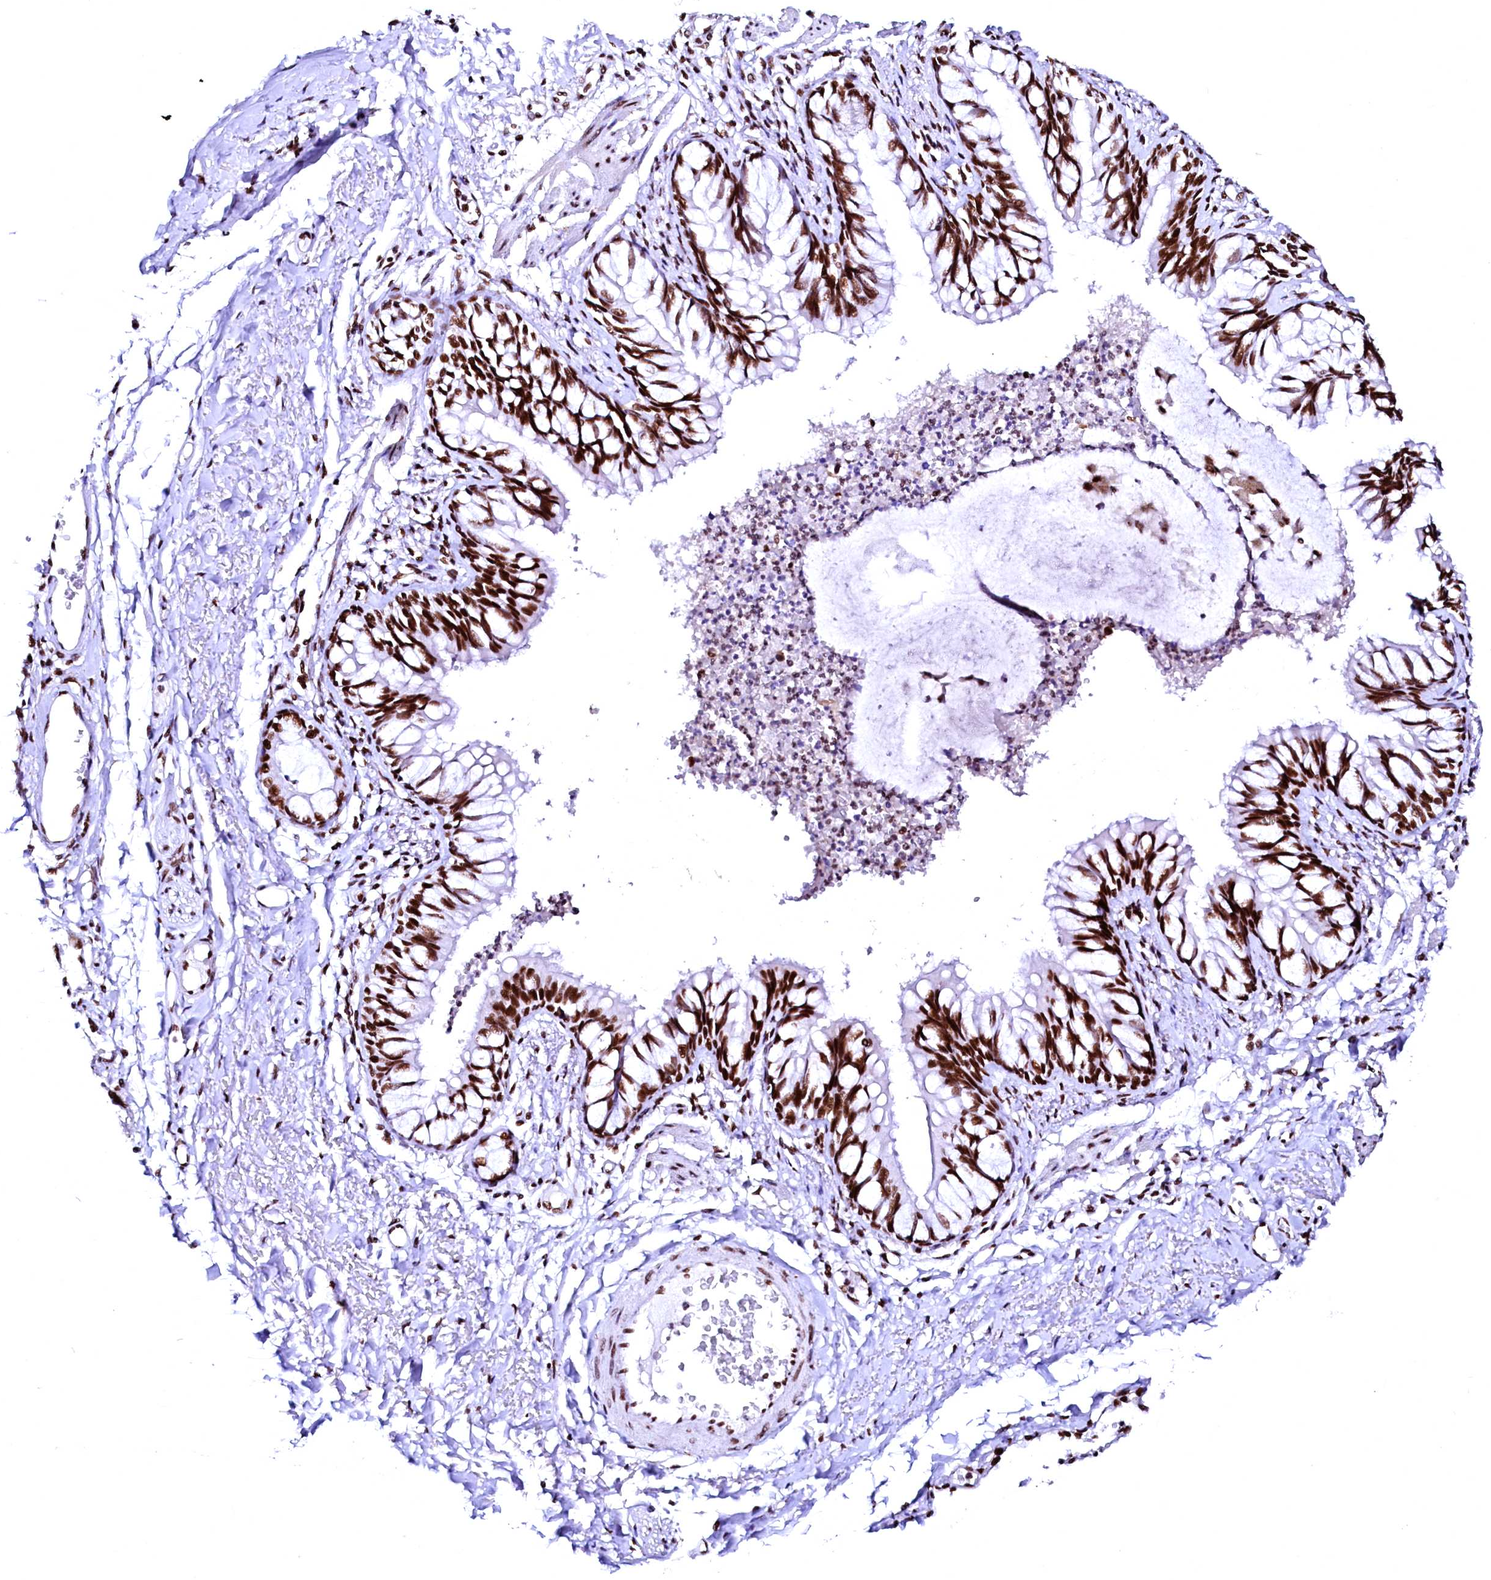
{"staining": {"intensity": "strong", "quantity": ">75%", "location": "nuclear"}, "tissue": "bronchus", "cell_type": "Respiratory epithelial cells", "image_type": "normal", "snomed": [{"axis": "morphology", "description": "Normal tissue, NOS"}, {"axis": "topography", "description": "Cartilage tissue"}, {"axis": "topography", "description": "Bronchus"}, {"axis": "topography", "description": "Lung"}], "caption": "Protein expression analysis of unremarkable human bronchus reveals strong nuclear expression in approximately >75% of respiratory epithelial cells. The staining was performed using DAB (3,3'-diaminobenzidine), with brown indicating positive protein expression. Nuclei are stained blue with hematoxylin.", "gene": "CPSF6", "patient": {"sex": "female", "age": 49}}